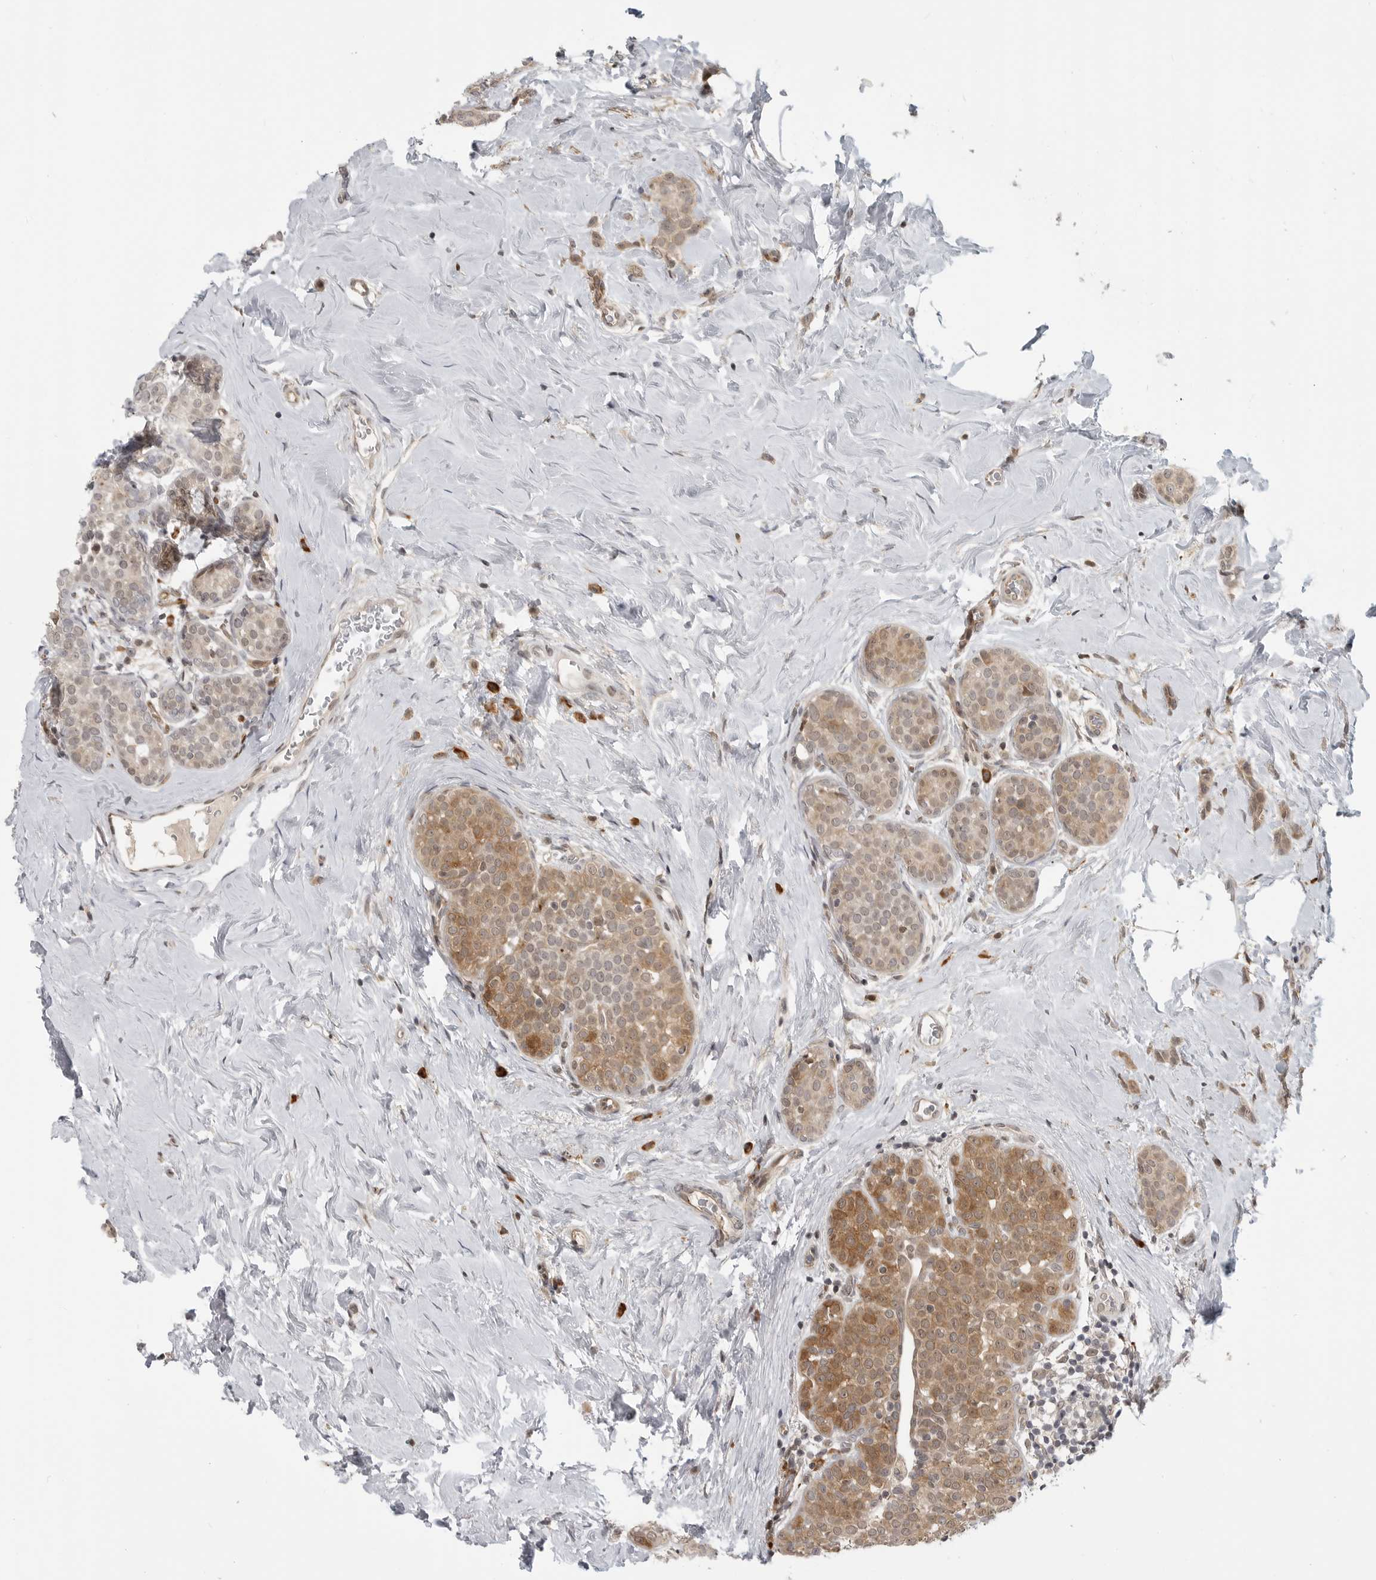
{"staining": {"intensity": "weak", "quantity": ">75%", "location": "cytoplasmic/membranous"}, "tissue": "breast cancer", "cell_type": "Tumor cells", "image_type": "cancer", "snomed": [{"axis": "morphology", "description": "Lobular carcinoma, in situ"}, {"axis": "morphology", "description": "Lobular carcinoma"}, {"axis": "topography", "description": "Breast"}], "caption": "Human breast cancer (lobular carcinoma) stained with a protein marker exhibits weak staining in tumor cells.", "gene": "CEP295NL", "patient": {"sex": "female", "age": 41}}